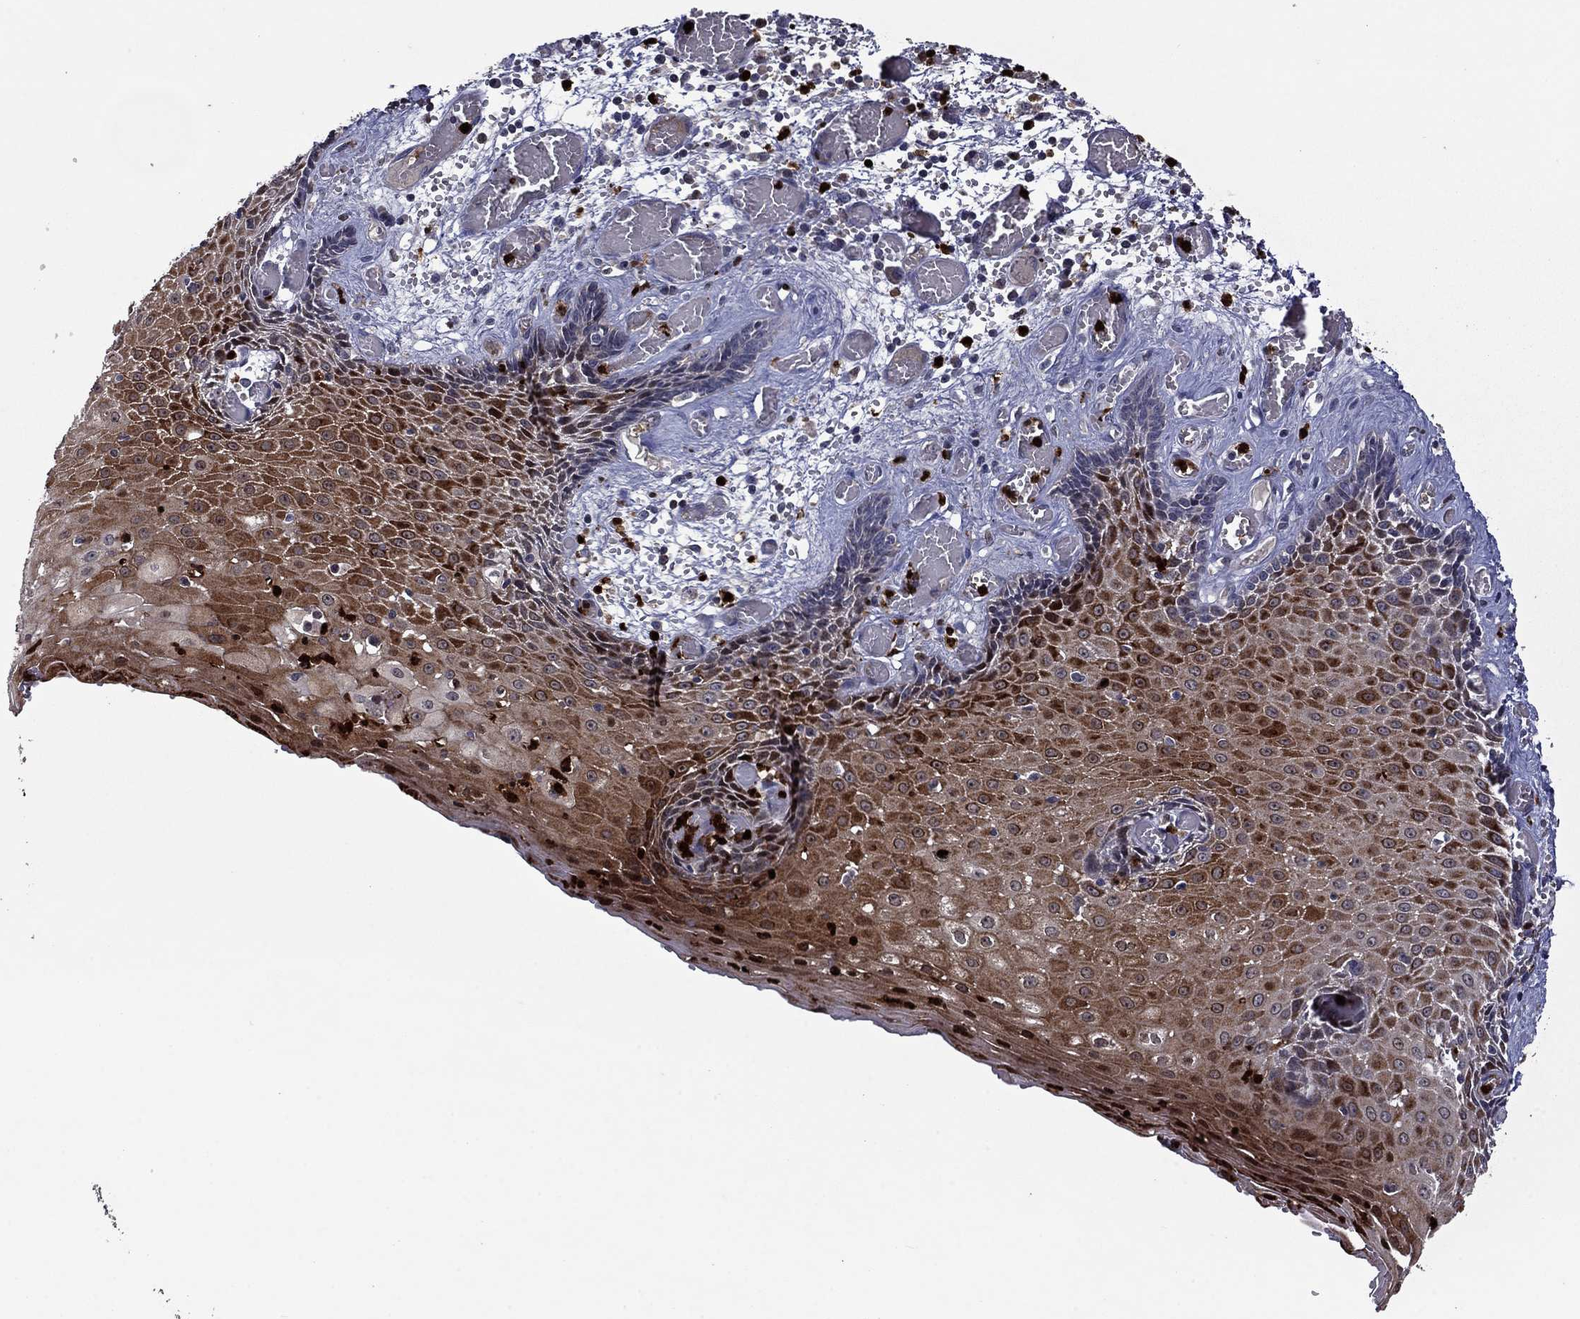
{"staining": {"intensity": "strong", "quantity": "25%-75%", "location": "cytoplasmic/membranous,nuclear"}, "tissue": "esophagus", "cell_type": "Squamous epithelial cells", "image_type": "normal", "snomed": [{"axis": "morphology", "description": "Normal tissue, NOS"}, {"axis": "topography", "description": "Esophagus"}], "caption": "DAB immunohistochemical staining of unremarkable esophagus demonstrates strong cytoplasmic/membranous,nuclear protein positivity in about 25%-75% of squamous epithelial cells.", "gene": "SATB1", "patient": {"sex": "male", "age": 58}}